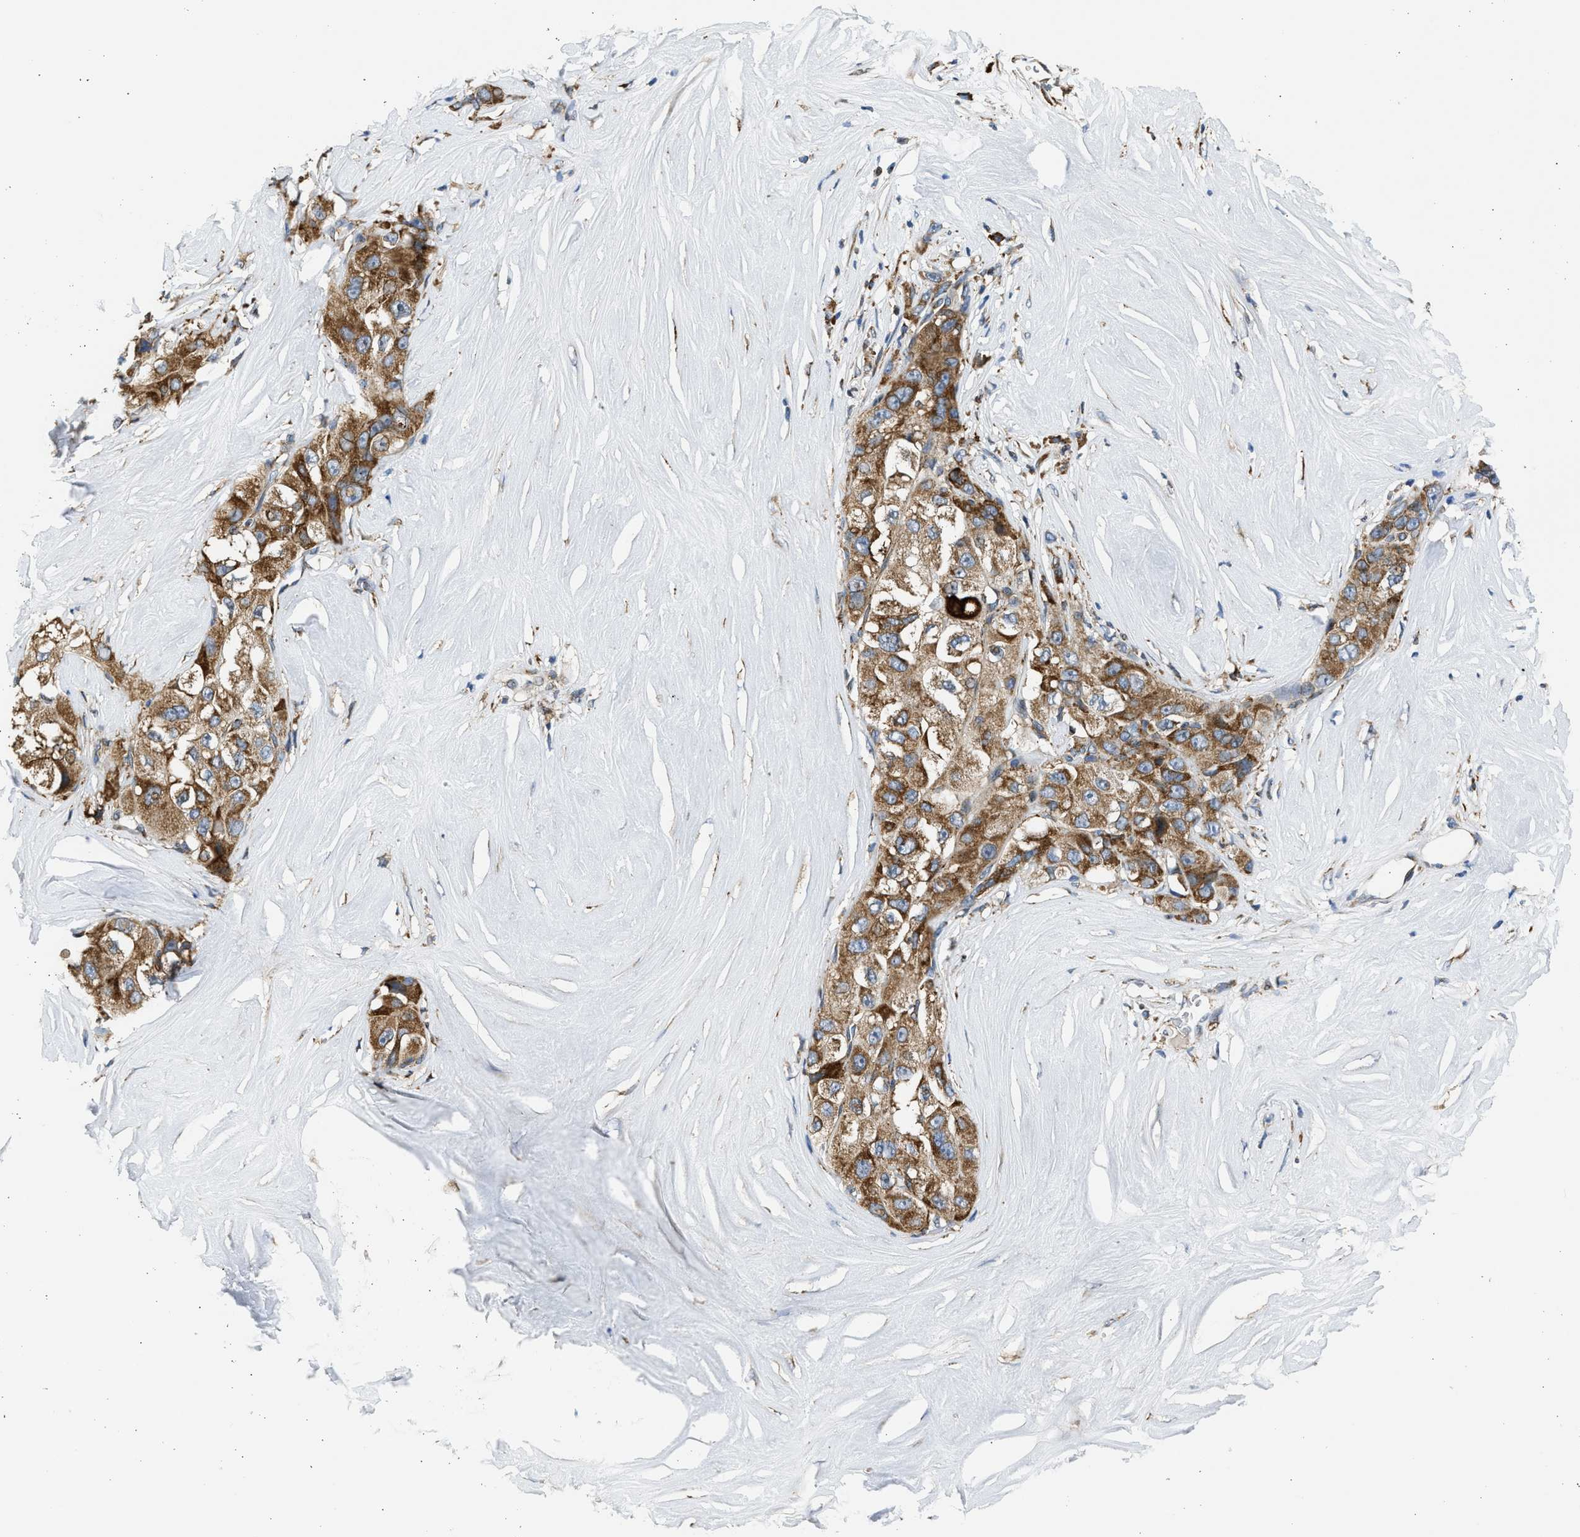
{"staining": {"intensity": "moderate", "quantity": ">75%", "location": "cytoplasmic/membranous"}, "tissue": "liver cancer", "cell_type": "Tumor cells", "image_type": "cancer", "snomed": [{"axis": "morphology", "description": "Carcinoma, Hepatocellular, NOS"}, {"axis": "topography", "description": "Liver"}], "caption": "High-power microscopy captured an immunohistochemistry (IHC) micrograph of liver hepatocellular carcinoma, revealing moderate cytoplasmic/membranous expression in about >75% of tumor cells.", "gene": "PLD2", "patient": {"sex": "male", "age": 80}}